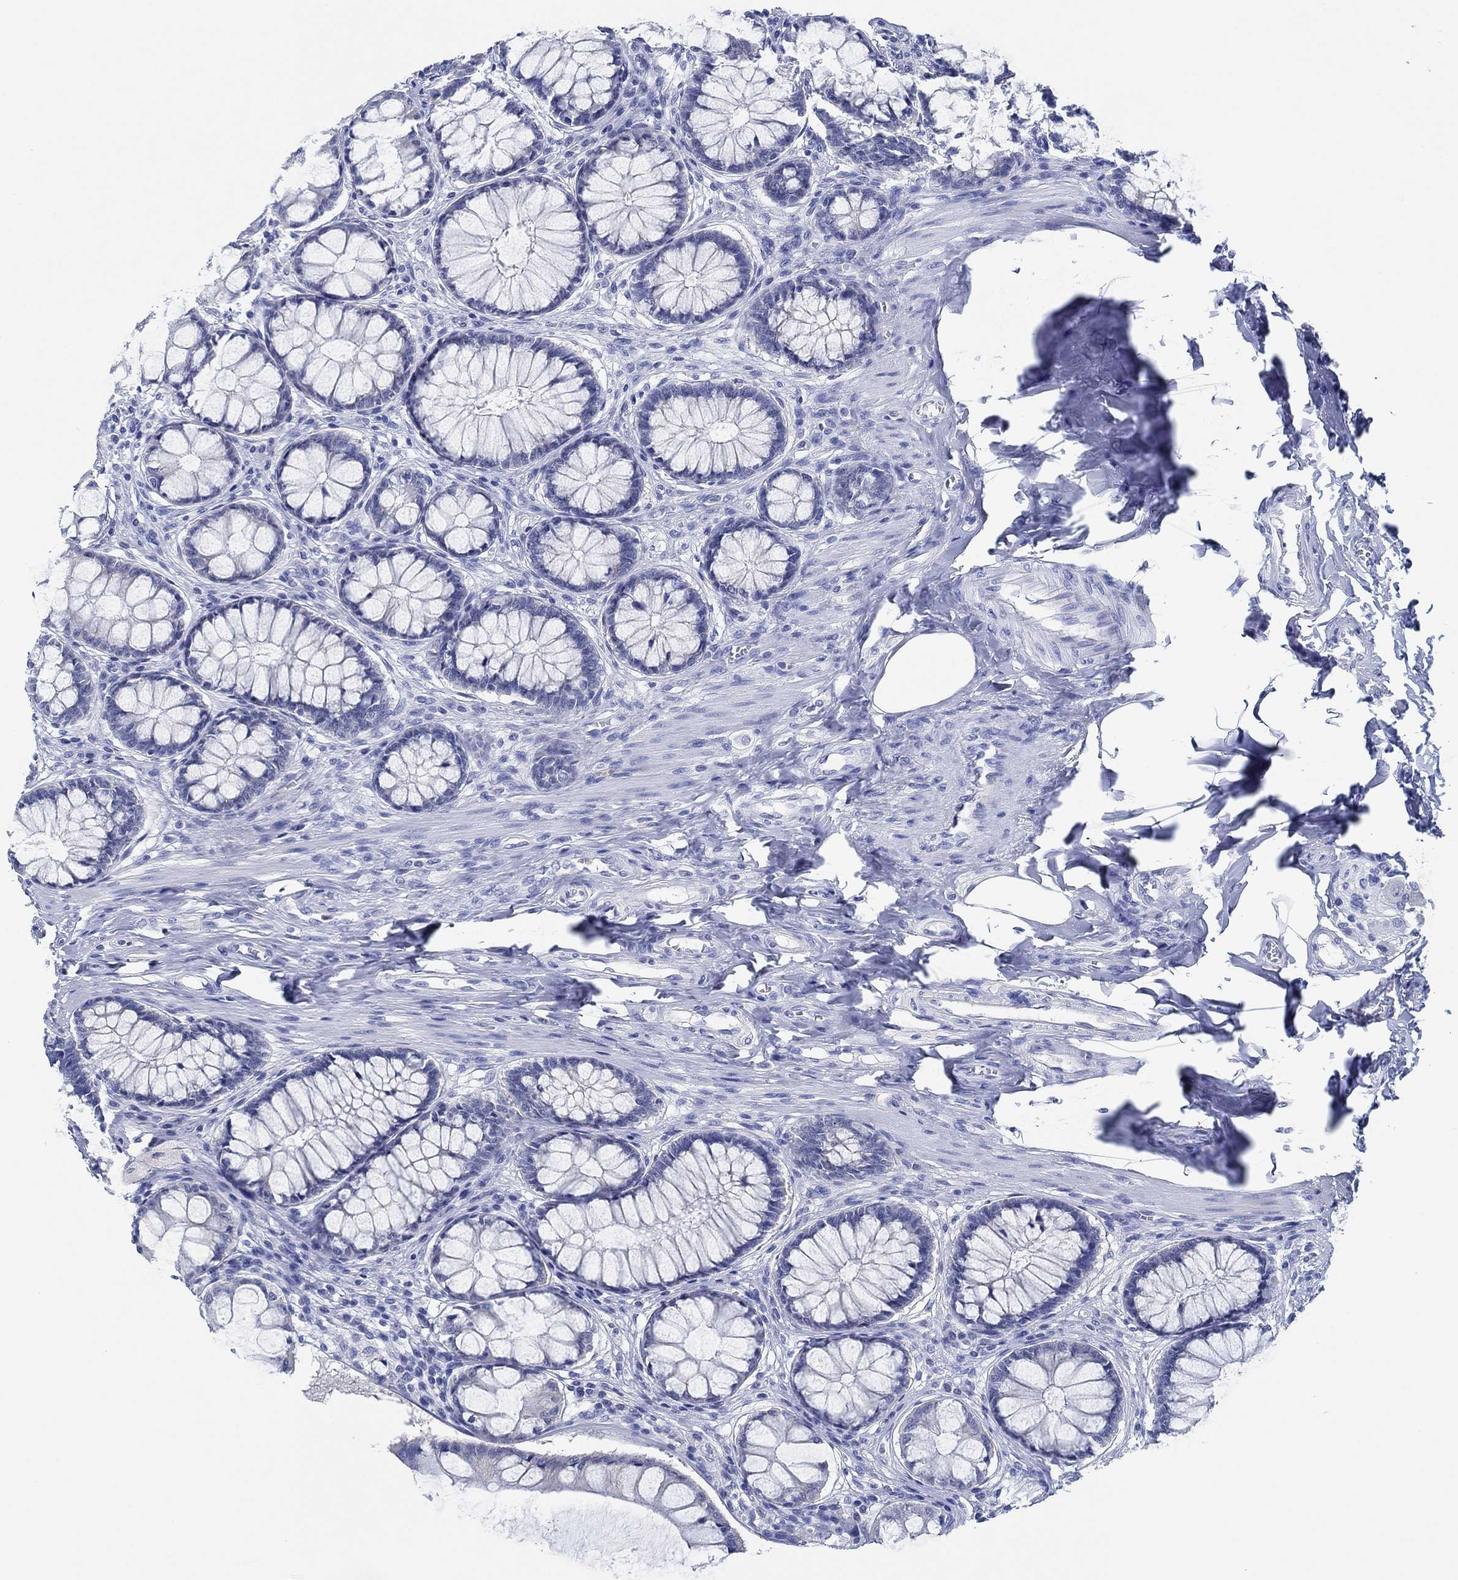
{"staining": {"intensity": "negative", "quantity": "none", "location": "none"}, "tissue": "colon", "cell_type": "Endothelial cells", "image_type": "normal", "snomed": [{"axis": "morphology", "description": "Normal tissue, NOS"}, {"axis": "topography", "description": "Colon"}], "caption": "A high-resolution image shows IHC staining of benign colon, which displays no significant positivity in endothelial cells.", "gene": "ZNF671", "patient": {"sex": "female", "age": 65}}